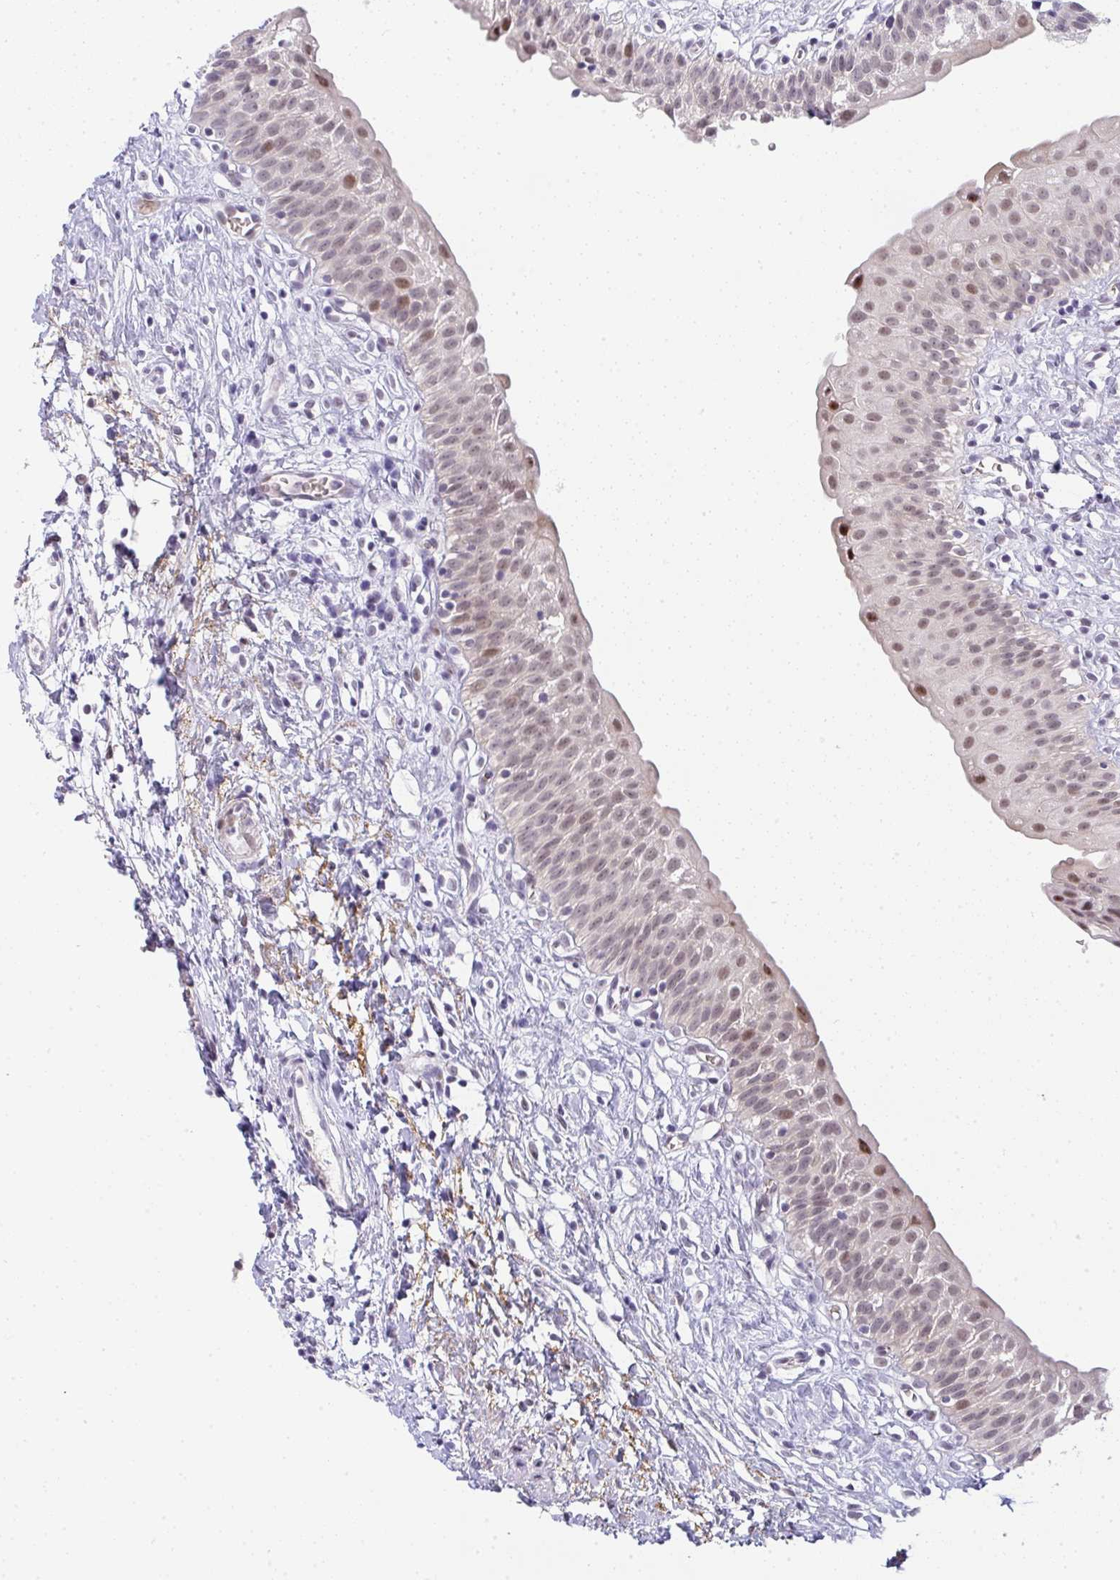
{"staining": {"intensity": "weak", "quantity": "25%-75%", "location": "nuclear"}, "tissue": "urinary bladder", "cell_type": "Urothelial cells", "image_type": "normal", "snomed": [{"axis": "morphology", "description": "Normal tissue, NOS"}, {"axis": "topography", "description": "Urinary bladder"}], "caption": "Protein expression analysis of unremarkable urinary bladder shows weak nuclear staining in approximately 25%-75% of urothelial cells.", "gene": "TNMD", "patient": {"sex": "male", "age": 51}}